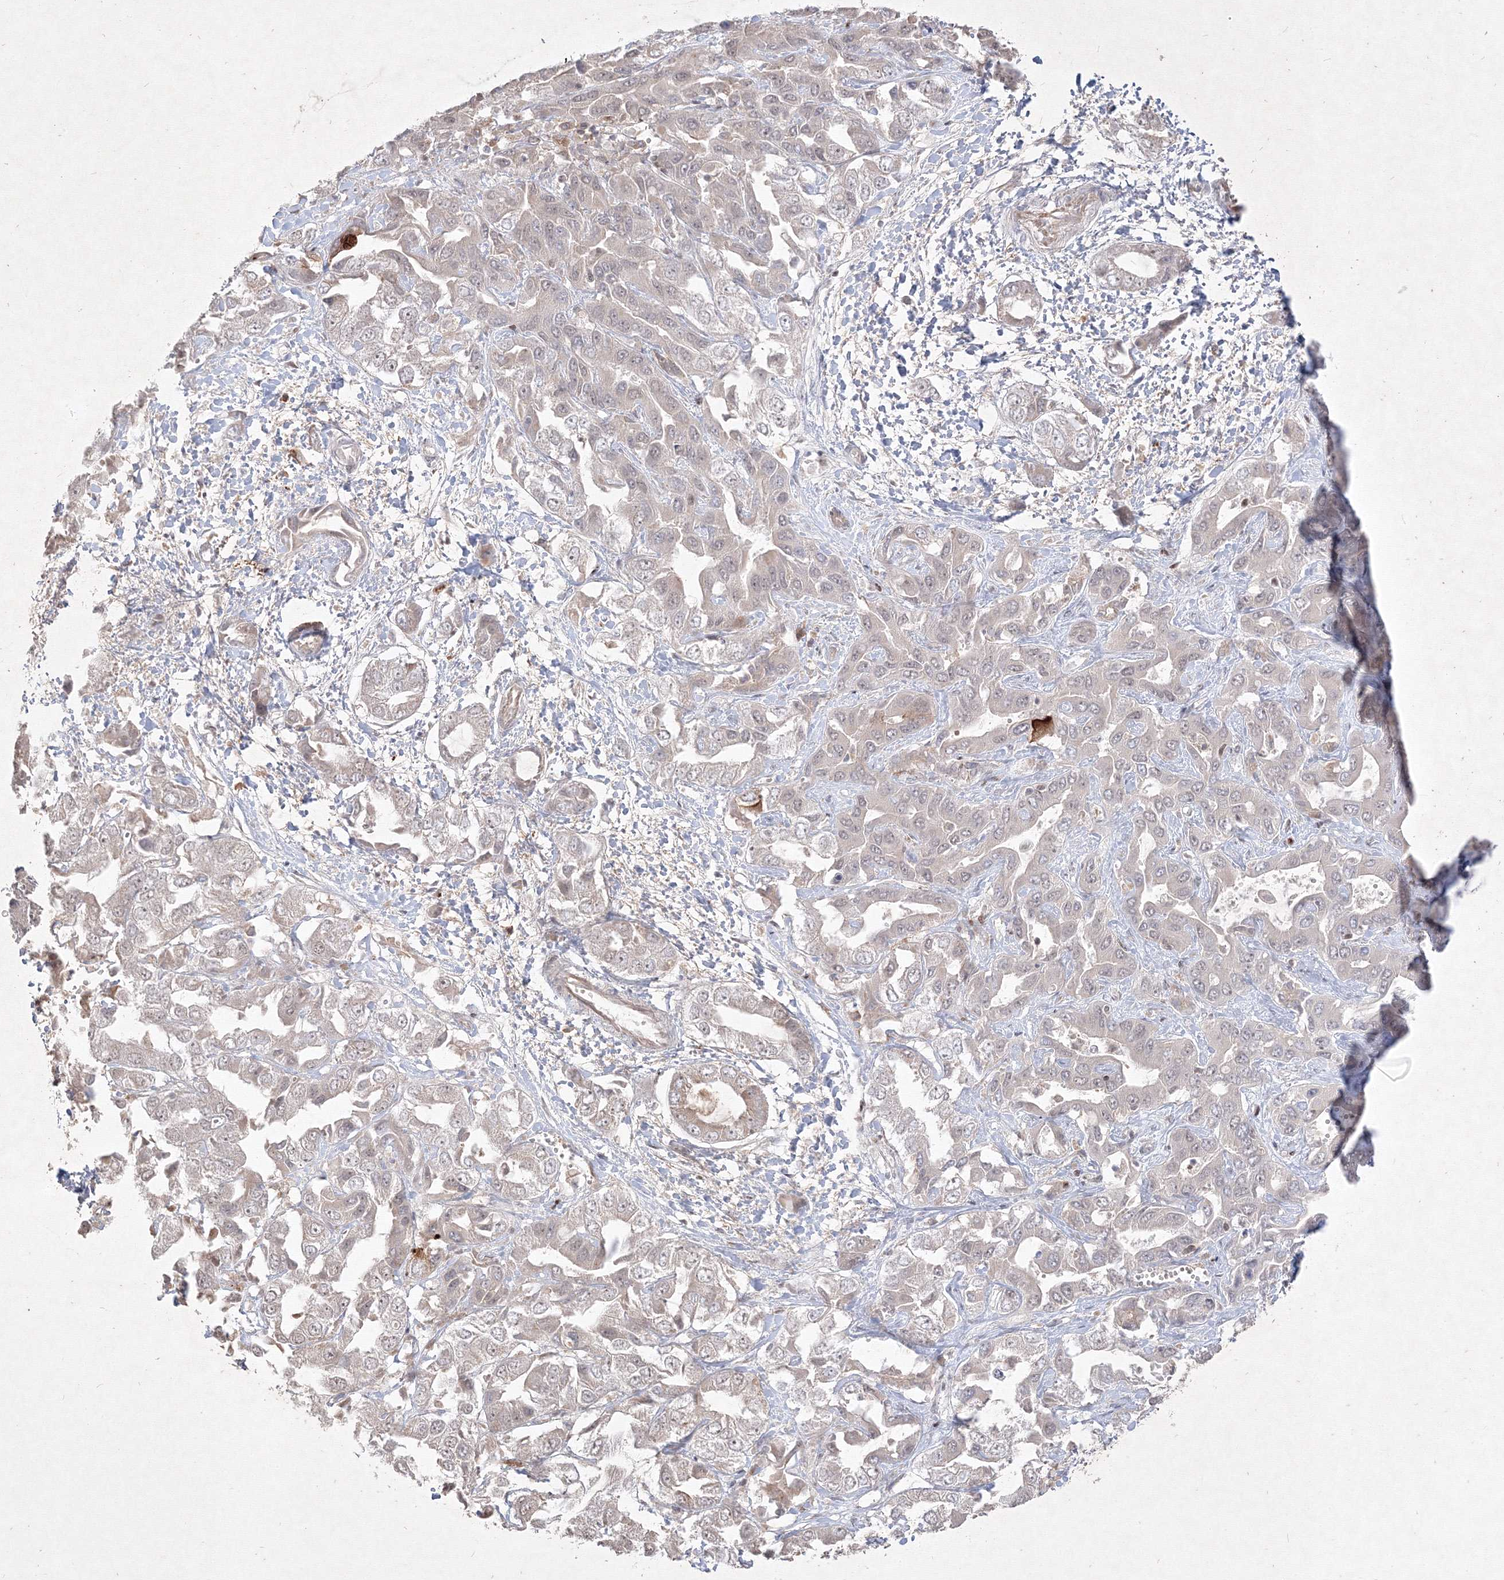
{"staining": {"intensity": "negative", "quantity": "none", "location": "none"}, "tissue": "liver cancer", "cell_type": "Tumor cells", "image_type": "cancer", "snomed": [{"axis": "morphology", "description": "Cholangiocarcinoma"}, {"axis": "topography", "description": "Liver"}], "caption": "IHC micrograph of neoplastic tissue: human liver cholangiocarcinoma stained with DAB reveals no significant protein staining in tumor cells.", "gene": "TAB1", "patient": {"sex": "female", "age": 52}}